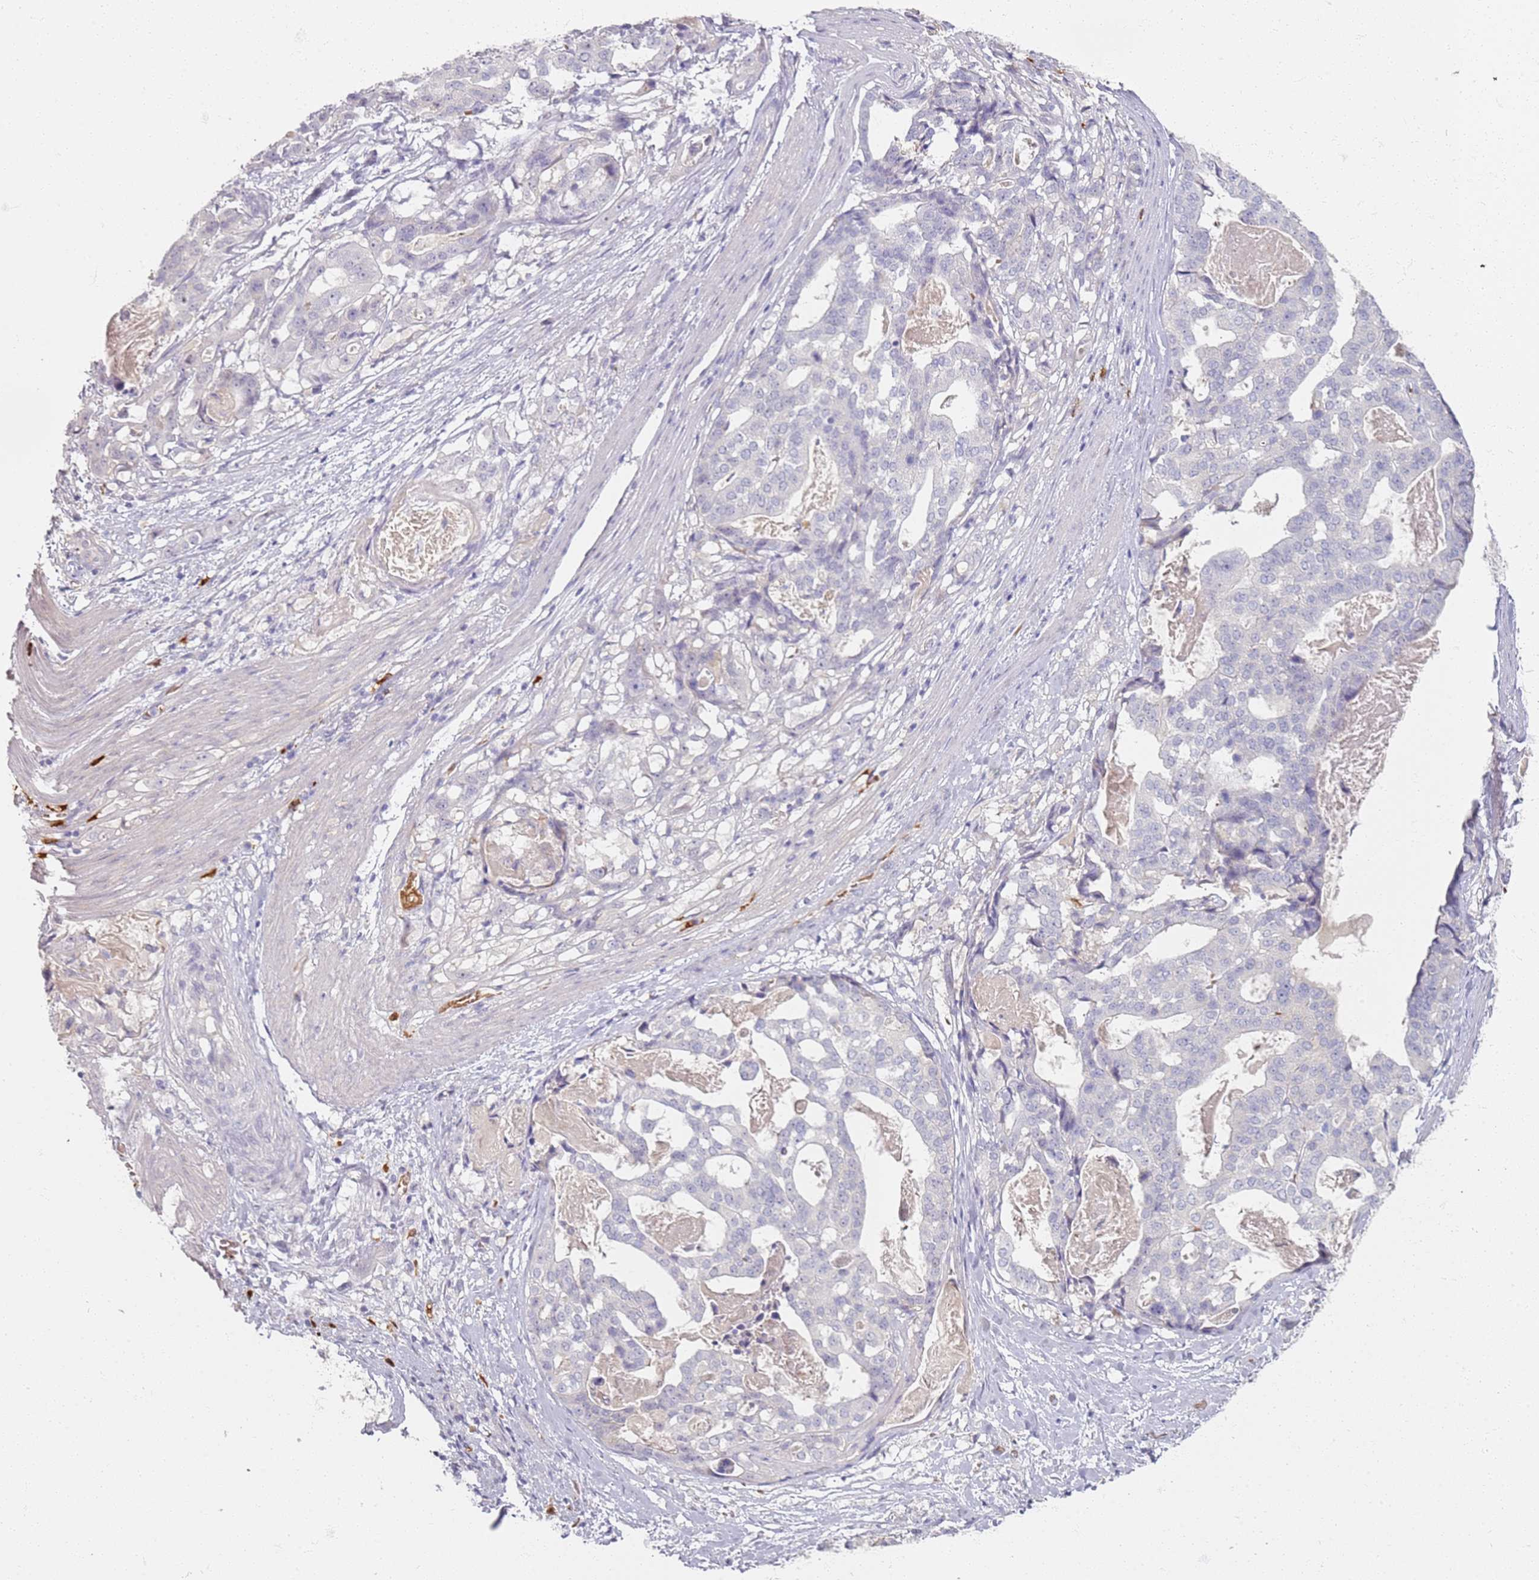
{"staining": {"intensity": "negative", "quantity": "none", "location": "none"}, "tissue": "stomach cancer", "cell_type": "Tumor cells", "image_type": "cancer", "snomed": [{"axis": "morphology", "description": "Adenocarcinoma, NOS"}, {"axis": "topography", "description": "Stomach"}], "caption": "An immunohistochemistry (IHC) micrograph of stomach adenocarcinoma is shown. There is no staining in tumor cells of stomach adenocarcinoma.", "gene": "CD40LG", "patient": {"sex": "male", "age": 48}}